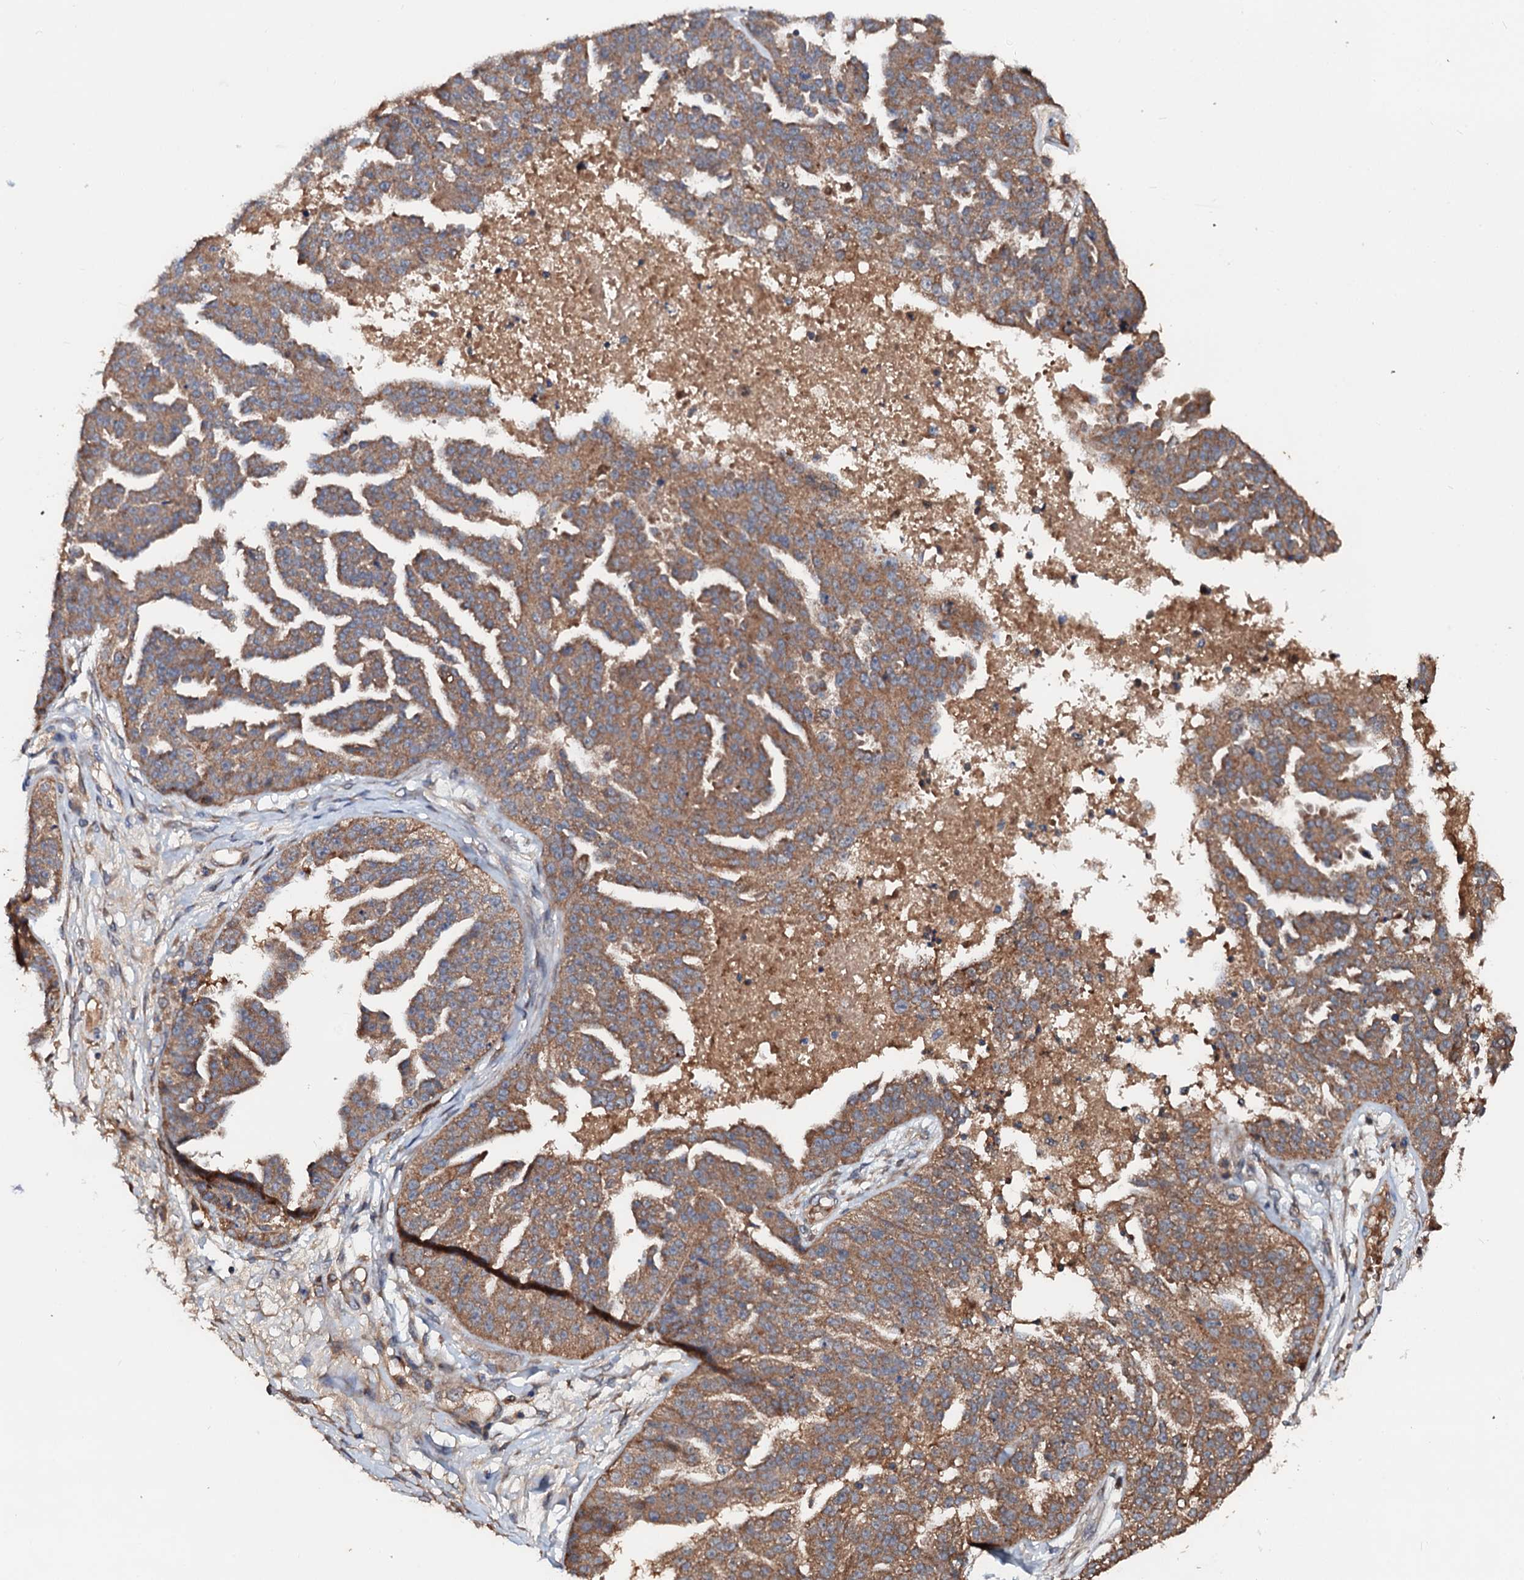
{"staining": {"intensity": "moderate", "quantity": ">75%", "location": "cytoplasmic/membranous"}, "tissue": "ovarian cancer", "cell_type": "Tumor cells", "image_type": "cancer", "snomed": [{"axis": "morphology", "description": "Cystadenocarcinoma, serous, NOS"}, {"axis": "topography", "description": "Ovary"}], "caption": "Immunohistochemical staining of ovarian cancer demonstrates medium levels of moderate cytoplasmic/membranous protein expression in about >75% of tumor cells.", "gene": "EXTL1", "patient": {"sex": "female", "age": 58}}